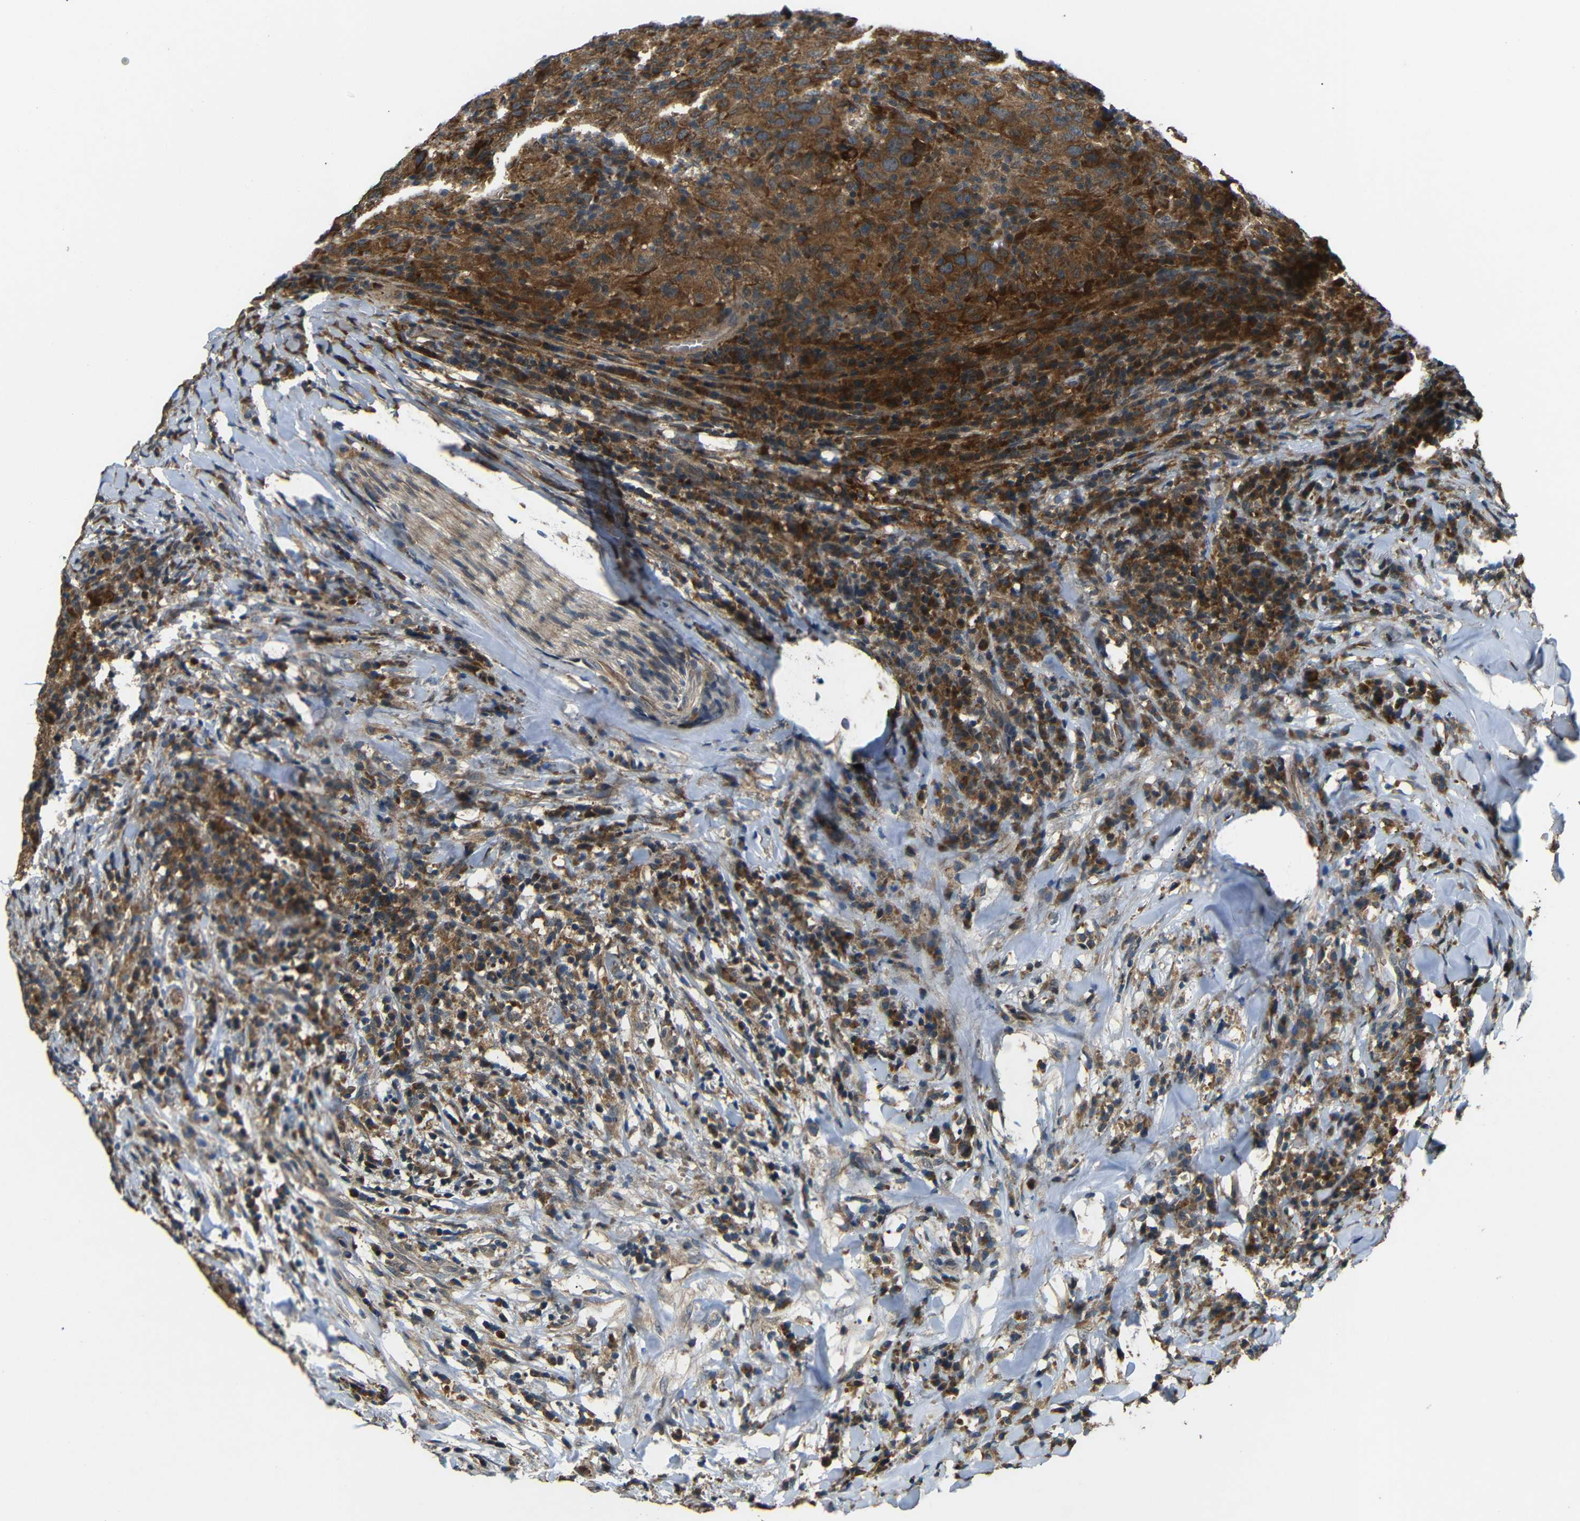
{"staining": {"intensity": "moderate", "quantity": ">75%", "location": "cytoplasmic/membranous"}, "tissue": "head and neck cancer", "cell_type": "Tumor cells", "image_type": "cancer", "snomed": [{"axis": "morphology", "description": "Adenocarcinoma, NOS"}, {"axis": "topography", "description": "Salivary gland"}, {"axis": "topography", "description": "Head-Neck"}], "caption": "Moderate cytoplasmic/membranous positivity is appreciated in about >75% of tumor cells in adenocarcinoma (head and neck).", "gene": "EPHB2", "patient": {"sex": "female", "age": 65}}